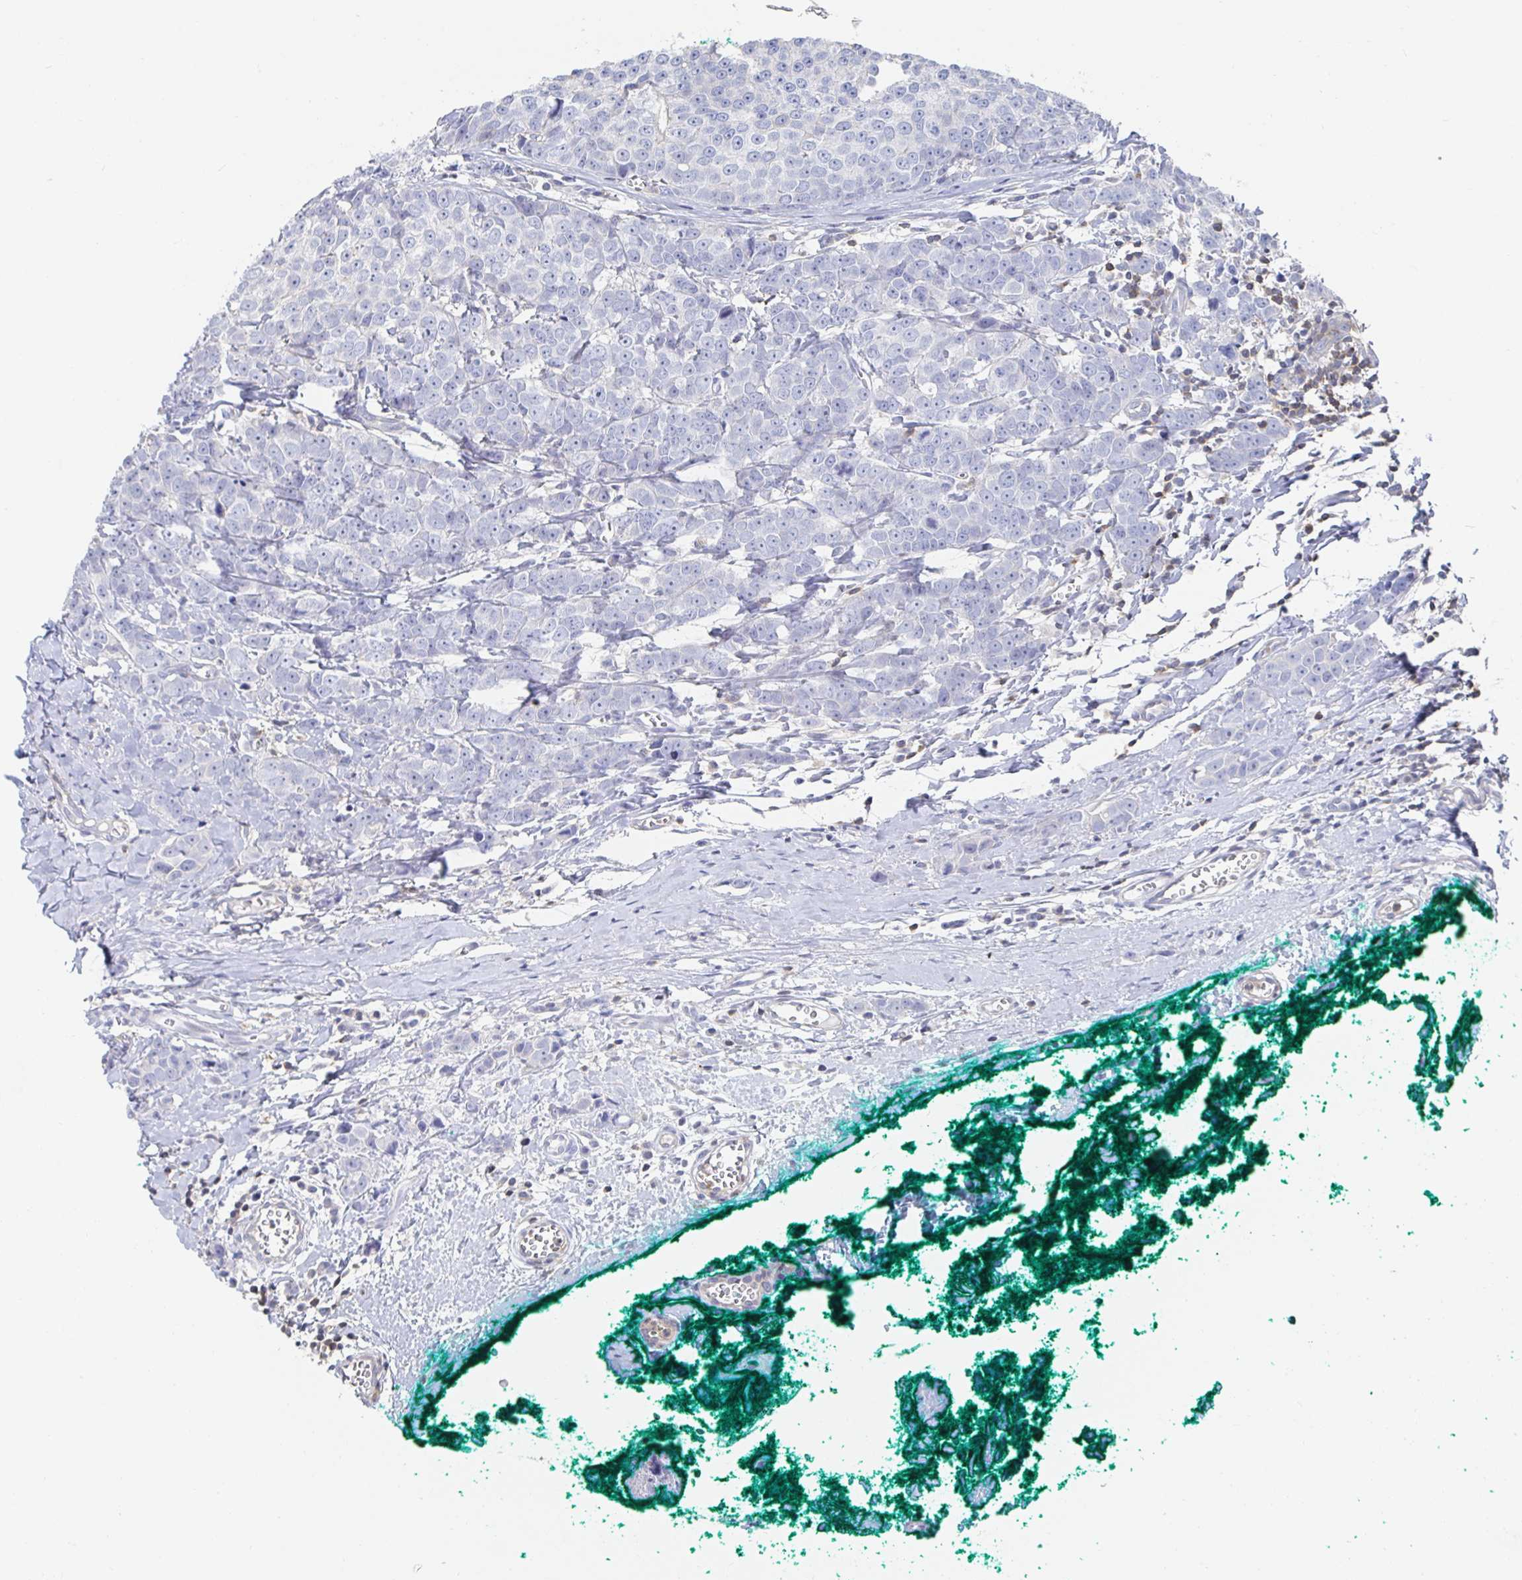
{"staining": {"intensity": "negative", "quantity": "none", "location": "none"}, "tissue": "breast cancer", "cell_type": "Tumor cells", "image_type": "cancer", "snomed": [{"axis": "morphology", "description": "Duct carcinoma"}, {"axis": "topography", "description": "Breast"}], "caption": "Immunohistochemical staining of human intraductal carcinoma (breast) shows no significant positivity in tumor cells. (Brightfield microscopy of DAB immunohistochemistry at high magnification).", "gene": "PIK3CD", "patient": {"sex": "female", "age": 80}}